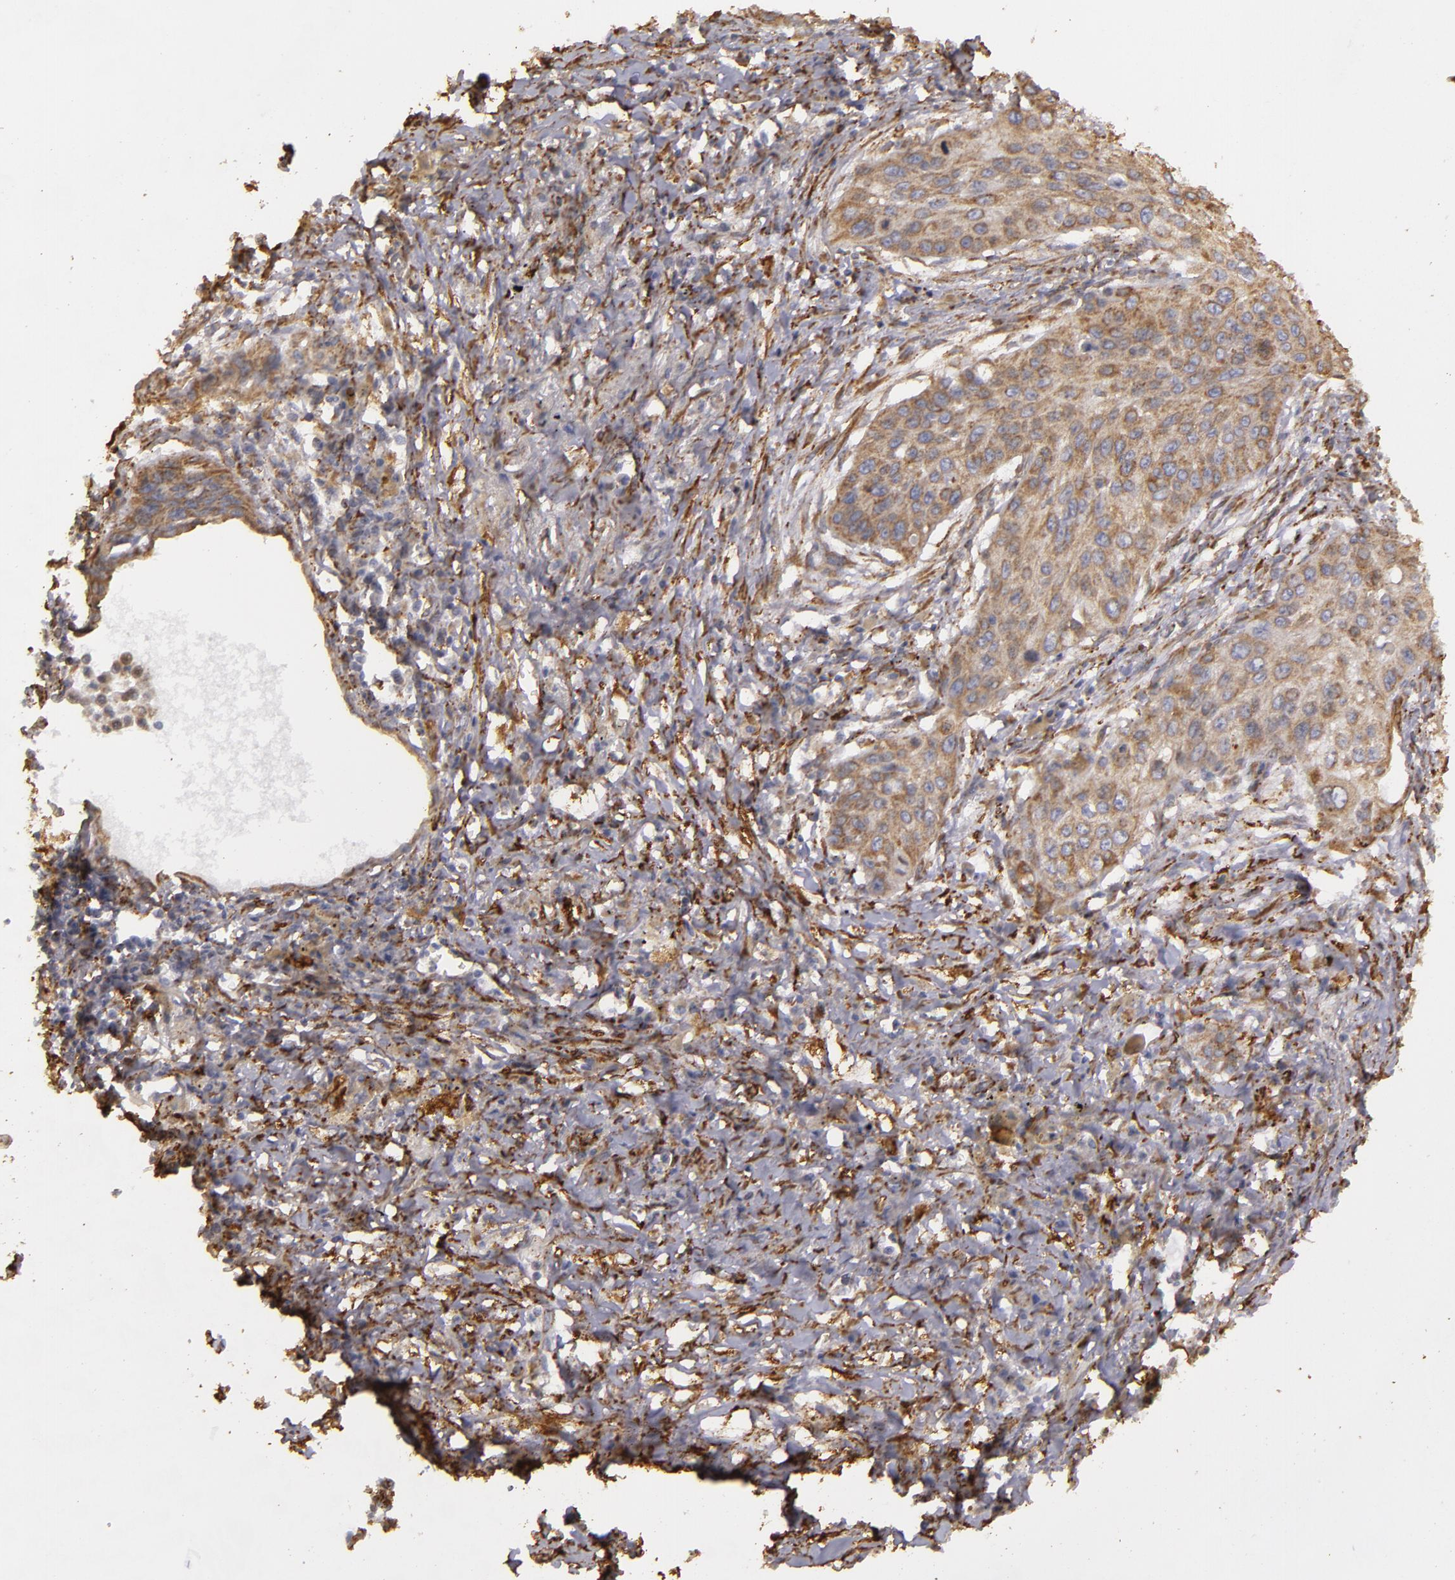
{"staining": {"intensity": "weak", "quantity": ">75%", "location": "cytoplasmic/membranous"}, "tissue": "lung cancer", "cell_type": "Tumor cells", "image_type": "cancer", "snomed": [{"axis": "morphology", "description": "Squamous cell carcinoma, NOS"}, {"axis": "topography", "description": "Lung"}], "caption": "Immunohistochemistry (IHC) micrograph of human lung cancer stained for a protein (brown), which demonstrates low levels of weak cytoplasmic/membranous expression in approximately >75% of tumor cells.", "gene": "CYB5R3", "patient": {"sex": "male", "age": 71}}